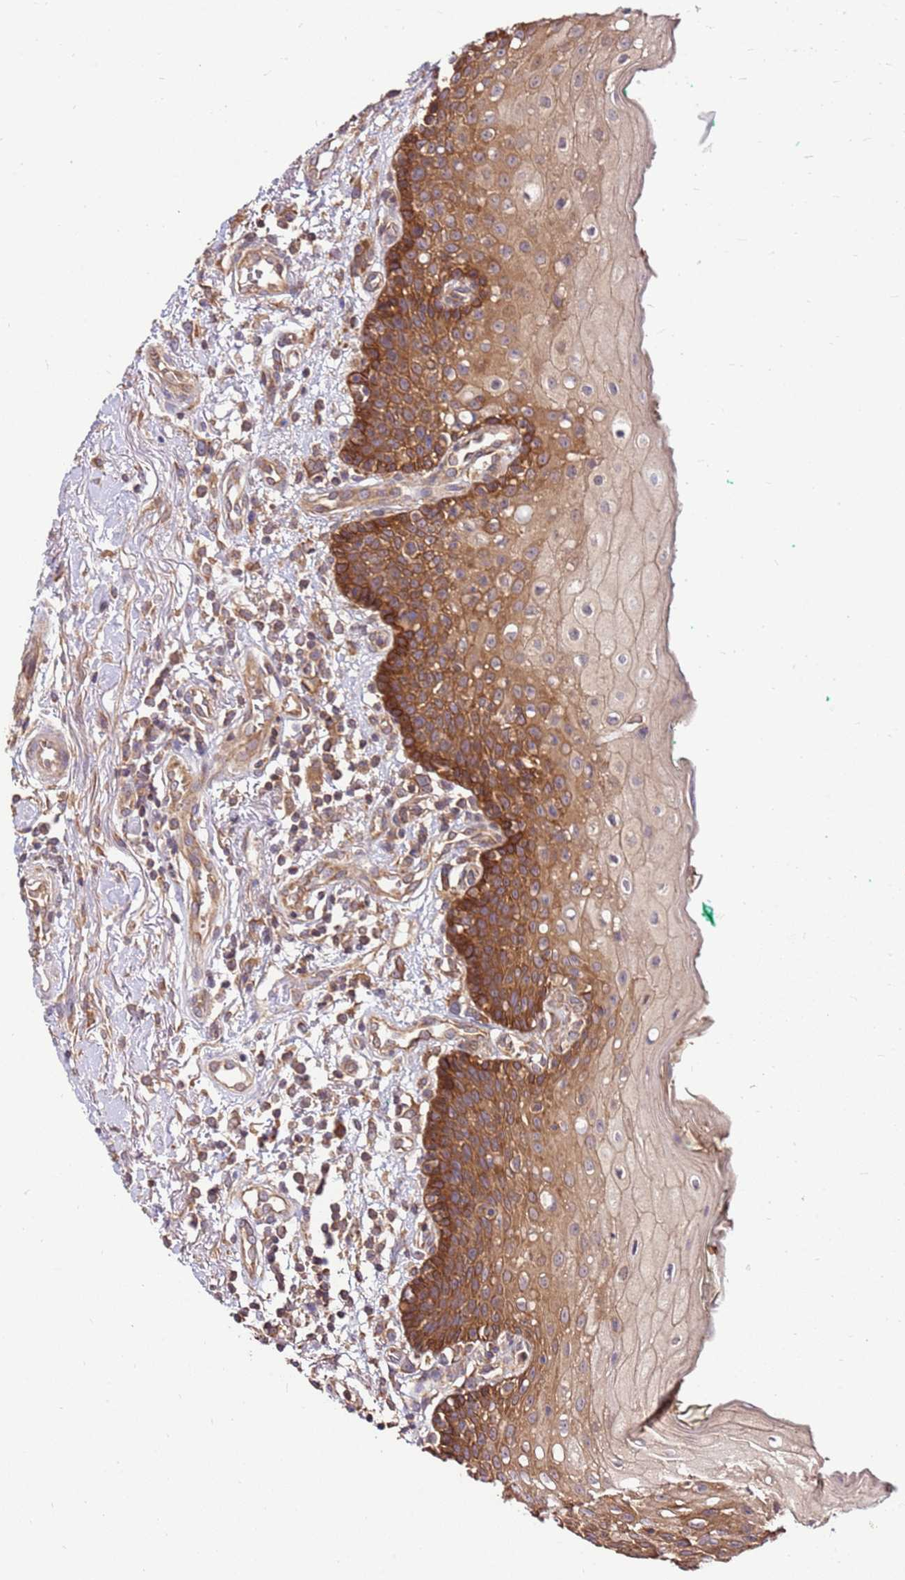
{"staining": {"intensity": "strong", "quantity": ">75%", "location": "cytoplasmic/membranous"}, "tissue": "oral mucosa", "cell_type": "Squamous epithelial cells", "image_type": "normal", "snomed": [{"axis": "morphology", "description": "Normal tissue, NOS"}, {"axis": "morphology", "description": "Squamous cell carcinoma, NOS"}, {"axis": "topography", "description": "Oral tissue"}, {"axis": "topography", "description": "Tounge, NOS"}, {"axis": "topography", "description": "Head-Neck"}], "caption": "IHC of unremarkable human oral mucosa reveals high levels of strong cytoplasmic/membranous staining in about >75% of squamous epithelial cells.", "gene": "SLC44A5", "patient": {"sex": "male", "age": 79}}